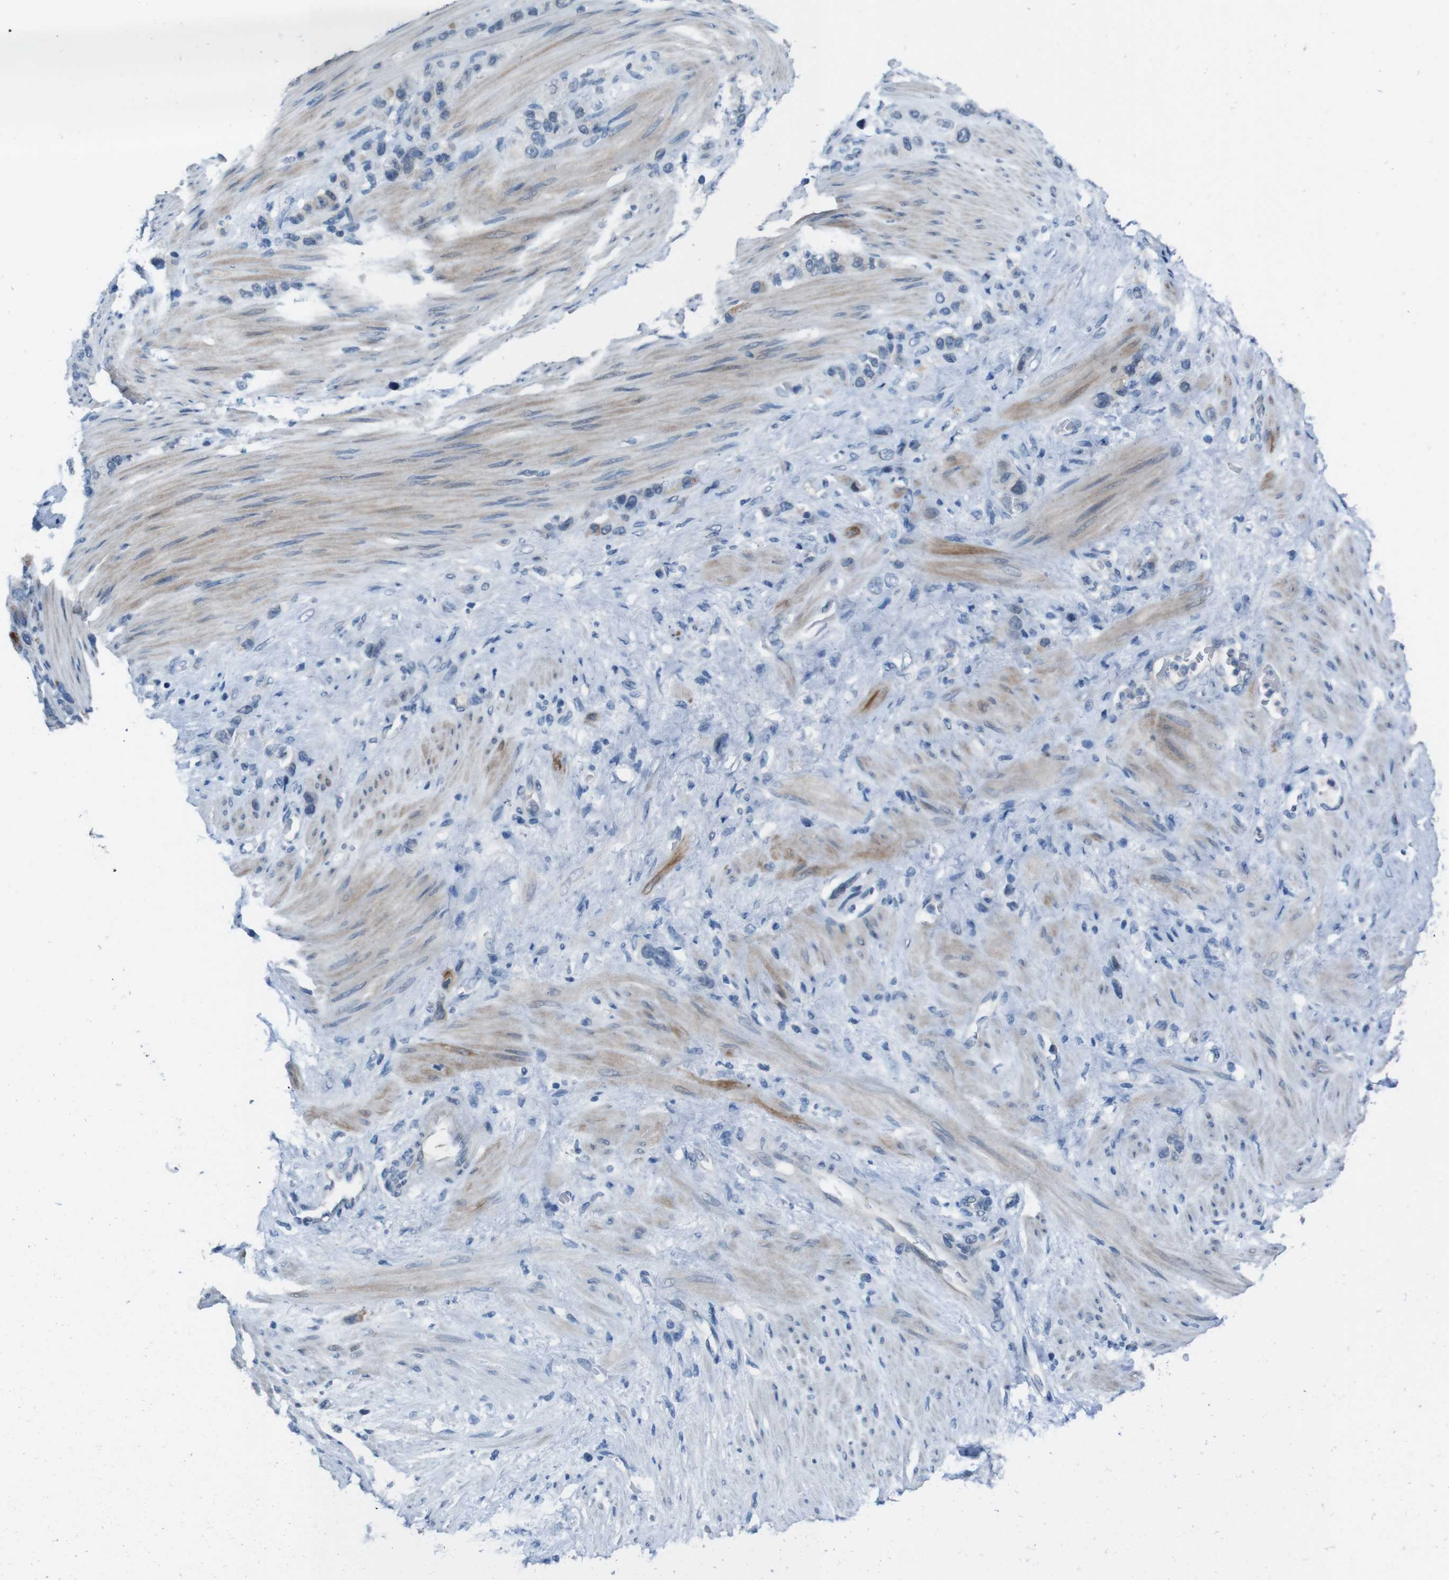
{"staining": {"intensity": "negative", "quantity": "none", "location": "none"}, "tissue": "stomach cancer", "cell_type": "Tumor cells", "image_type": "cancer", "snomed": [{"axis": "morphology", "description": "Adenocarcinoma, NOS"}, {"axis": "morphology", "description": "Adenocarcinoma, High grade"}, {"axis": "topography", "description": "Stomach, upper"}, {"axis": "topography", "description": "Stomach, lower"}], "caption": "DAB (3,3'-diaminobenzidine) immunohistochemical staining of human stomach adenocarcinoma shows no significant staining in tumor cells. The staining was performed using DAB (3,3'-diaminobenzidine) to visualize the protein expression in brown, while the nuclei were stained in blue with hematoxylin (Magnification: 20x).", "gene": "CDHR2", "patient": {"sex": "female", "age": 65}}